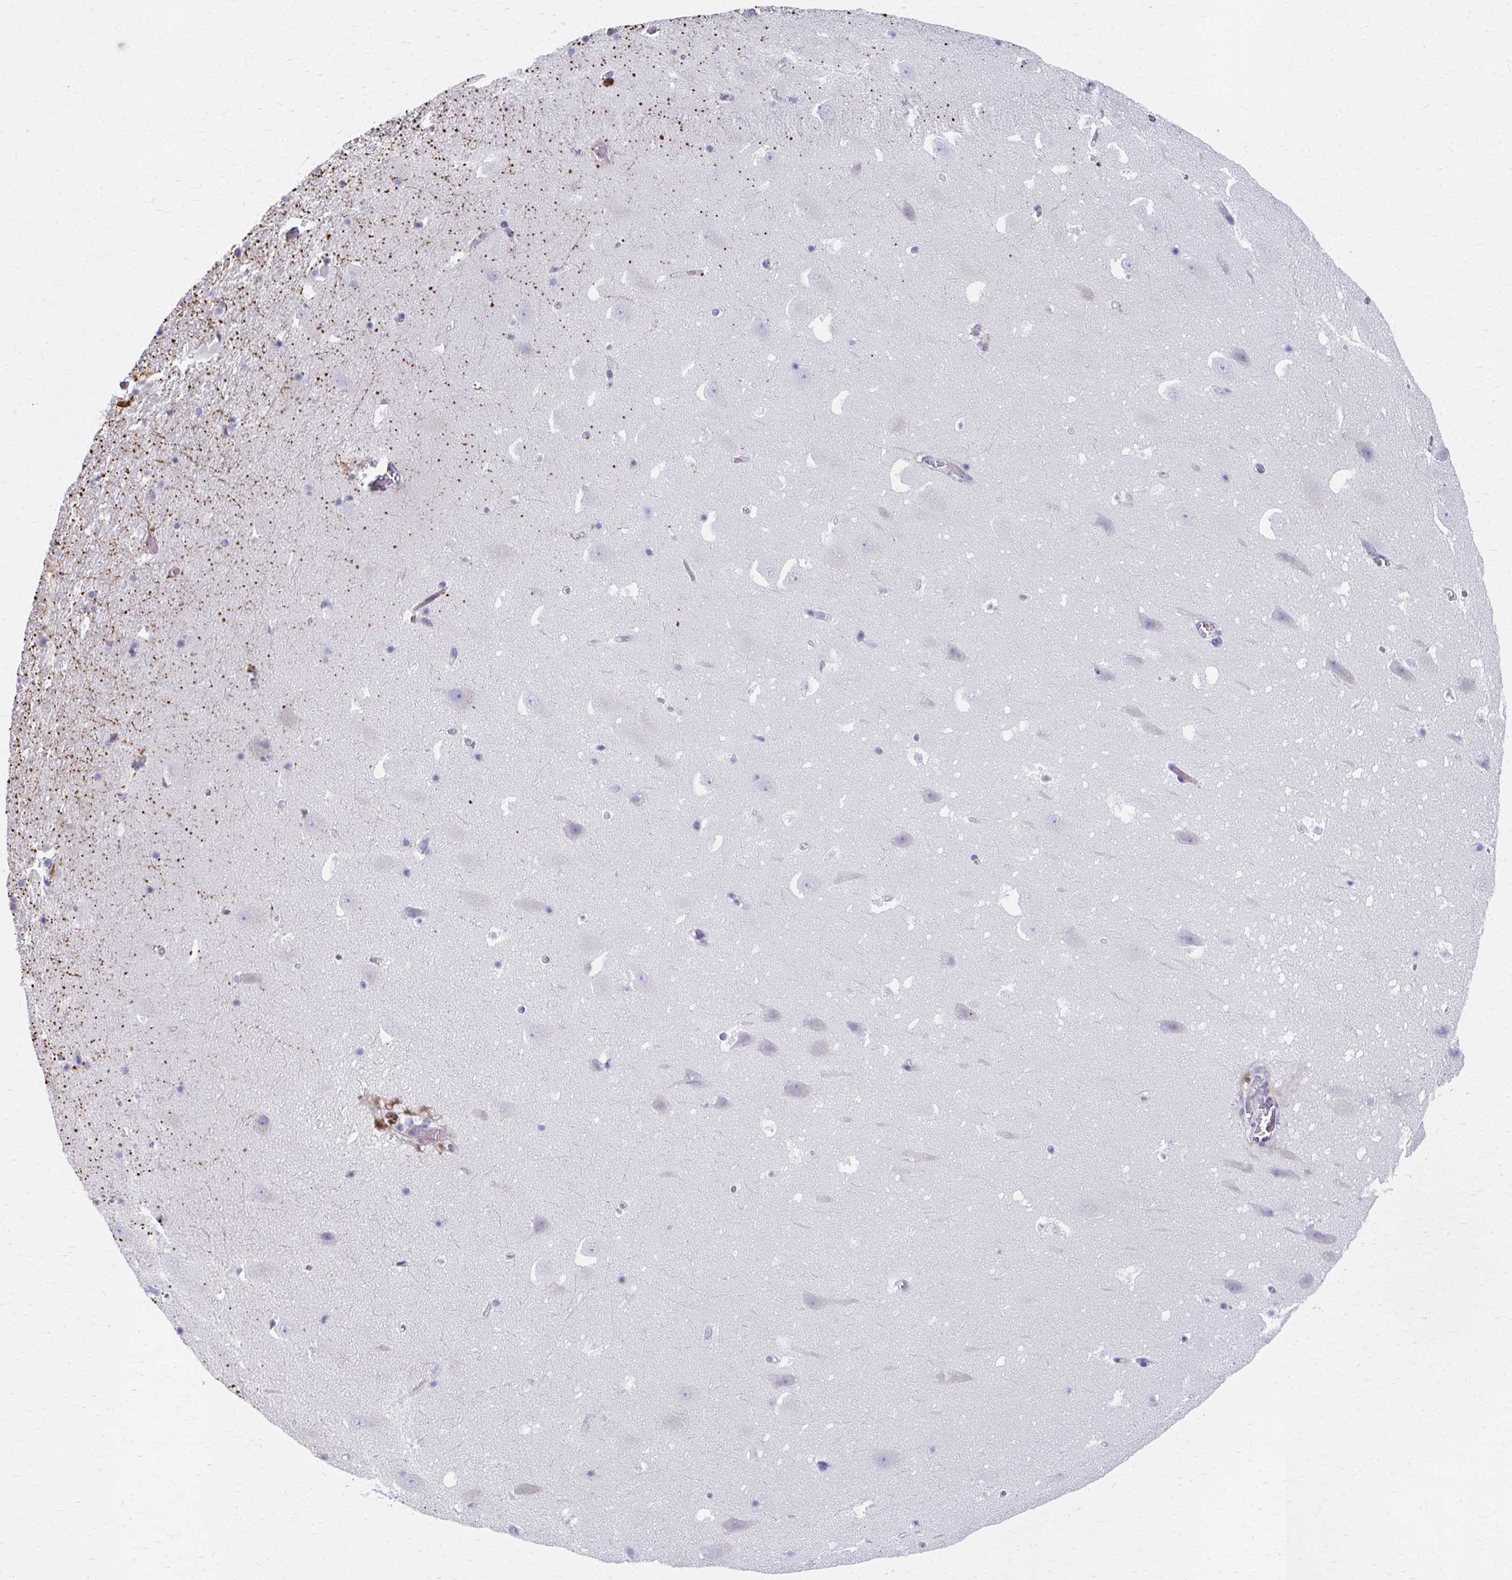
{"staining": {"intensity": "moderate", "quantity": "<25%", "location": "cytoplasmic/membranous"}, "tissue": "hippocampus", "cell_type": "Glial cells", "image_type": "normal", "snomed": [{"axis": "morphology", "description": "Normal tissue, NOS"}, {"axis": "topography", "description": "Hippocampus"}], "caption": "The photomicrograph shows a brown stain indicating the presence of a protein in the cytoplasmic/membranous of glial cells in hippocampus. (DAB IHC, brown staining for protein, blue staining for nuclei).", "gene": "ABHD16B", "patient": {"sex": "female", "age": 42}}